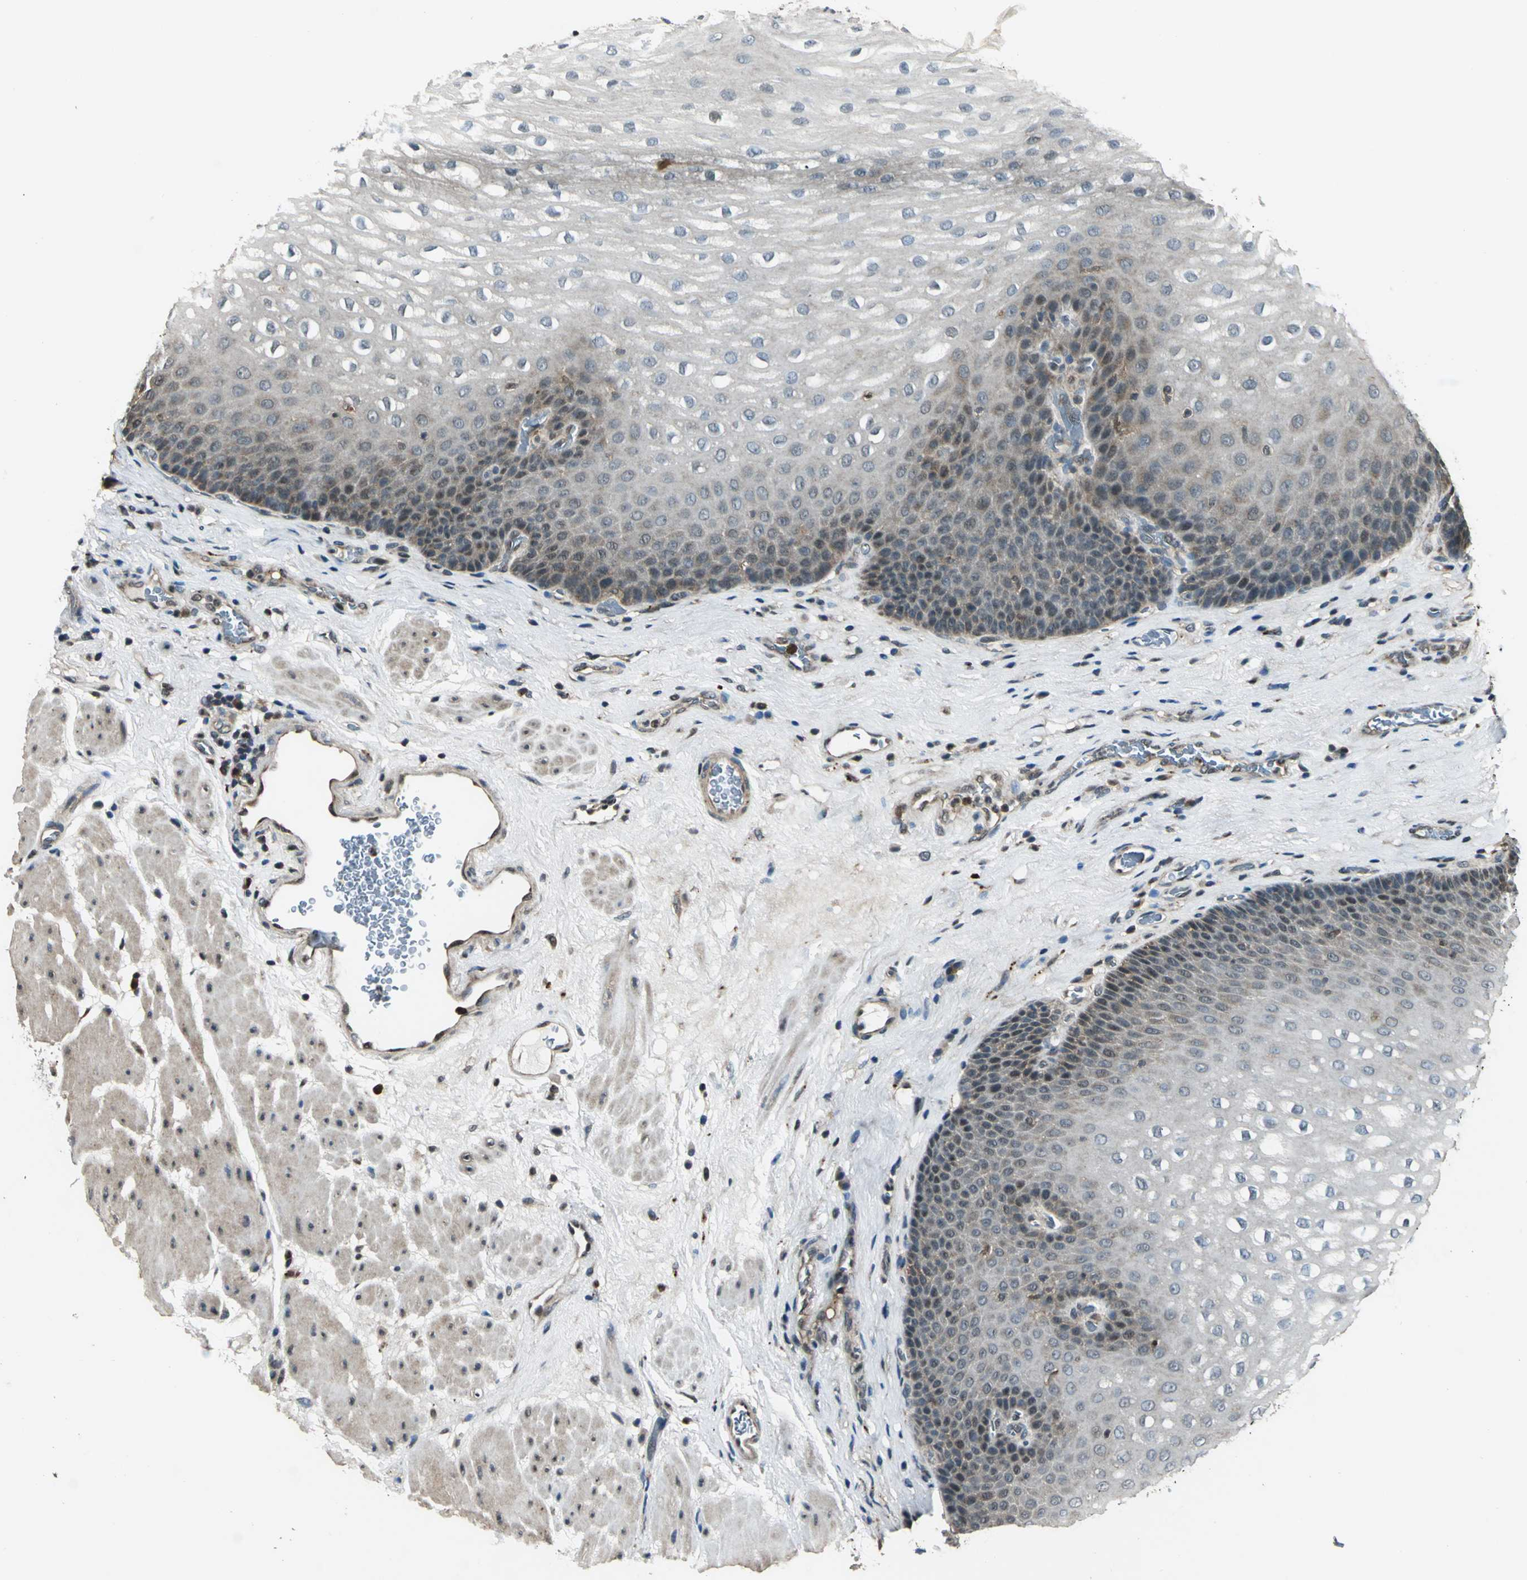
{"staining": {"intensity": "weak", "quantity": "<25%", "location": "cytoplasmic/membranous,nuclear"}, "tissue": "esophagus", "cell_type": "Squamous epithelial cells", "image_type": "normal", "snomed": [{"axis": "morphology", "description": "Normal tissue, NOS"}, {"axis": "topography", "description": "Esophagus"}], "caption": "This is a histopathology image of immunohistochemistry staining of benign esophagus, which shows no positivity in squamous epithelial cells. (DAB (3,3'-diaminobenzidine) immunohistochemistry visualized using brightfield microscopy, high magnification).", "gene": "PPP1R13L", "patient": {"sex": "male", "age": 48}}